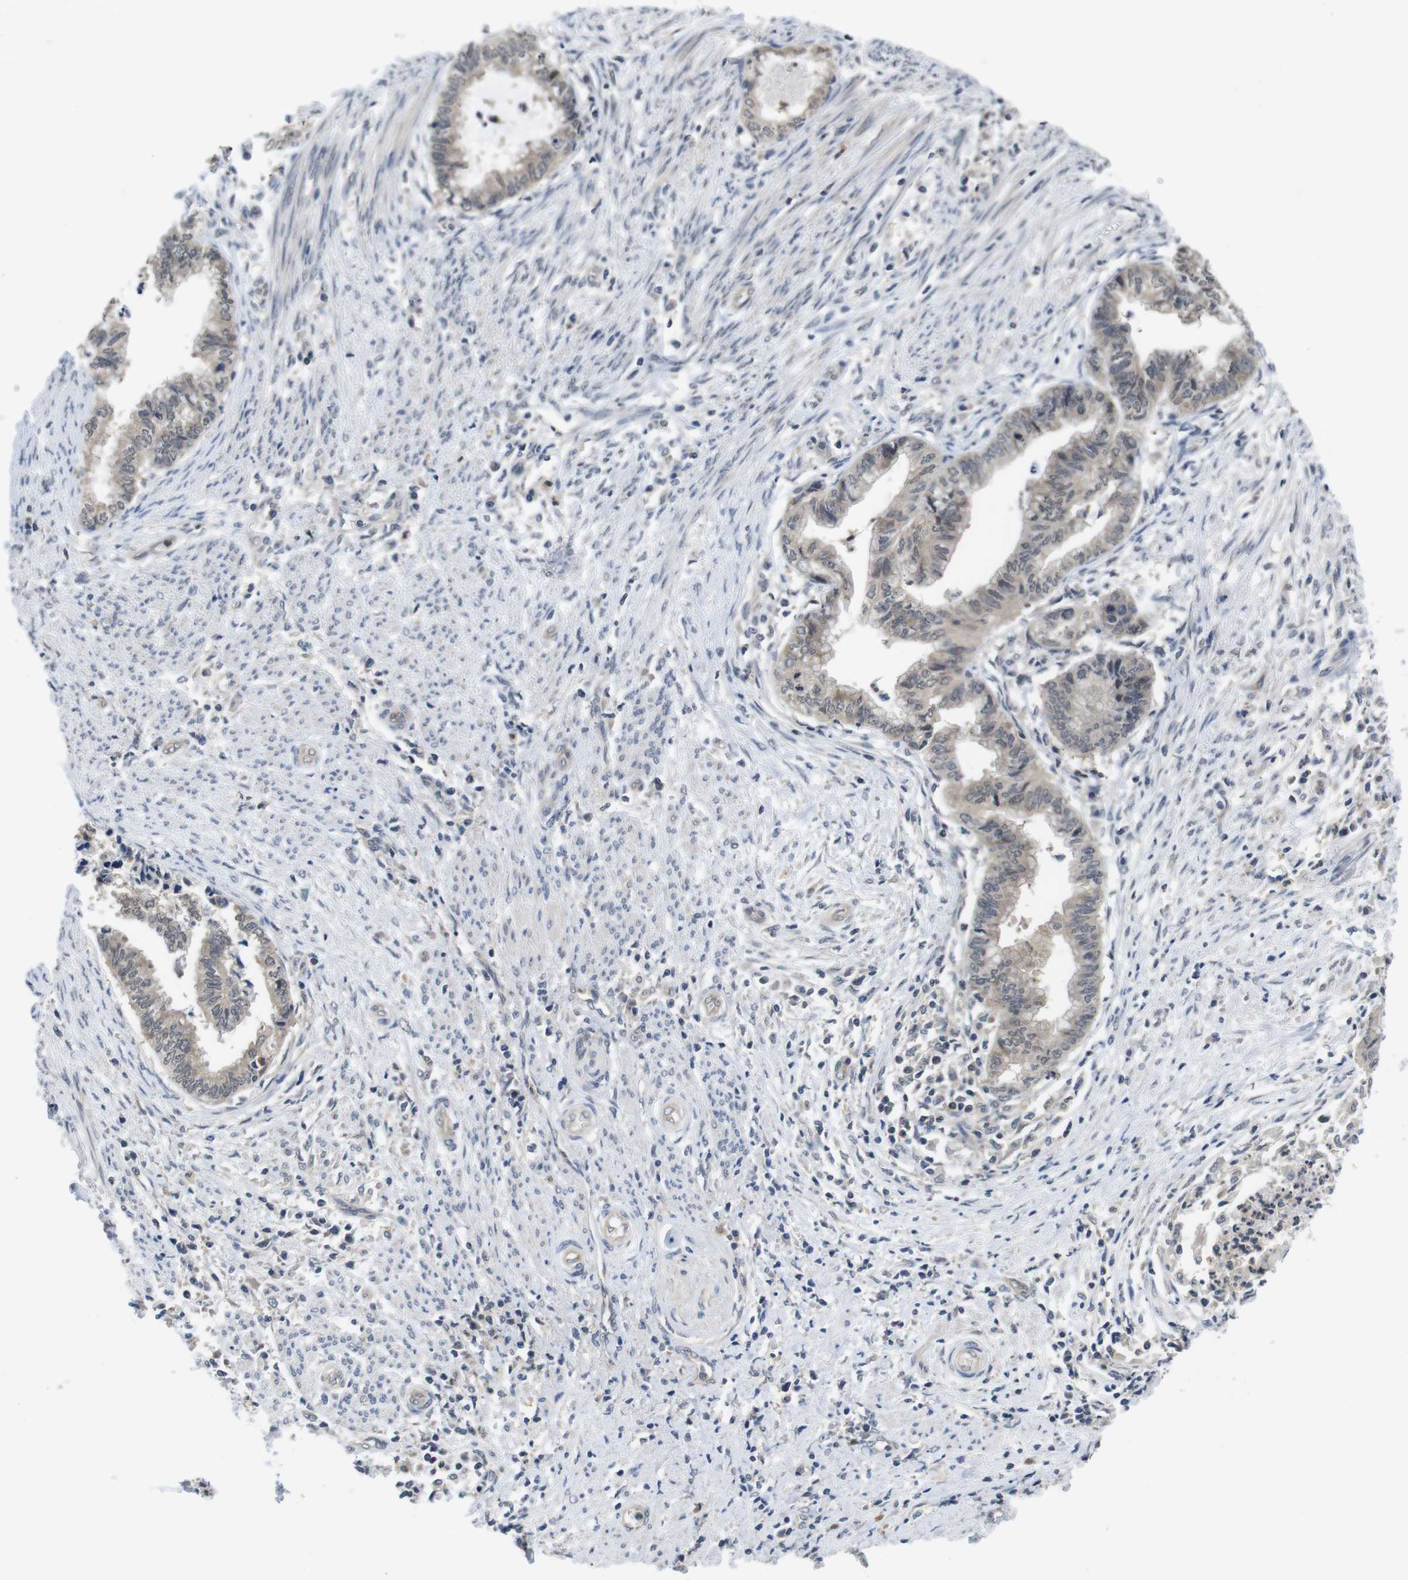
{"staining": {"intensity": "weak", "quantity": "<25%", "location": "cytoplasmic/membranous"}, "tissue": "endometrial cancer", "cell_type": "Tumor cells", "image_type": "cancer", "snomed": [{"axis": "morphology", "description": "Necrosis, NOS"}, {"axis": "morphology", "description": "Adenocarcinoma, NOS"}, {"axis": "topography", "description": "Endometrium"}], "caption": "High magnification brightfield microscopy of endometrial adenocarcinoma stained with DAB (3,3'-diaminobenzidine) (brown) and counterstained with hematoxylin (blue): tumor cells show no significant staining.", "gene": "FADD", "patient": {"sex": "female", "age": 79}}